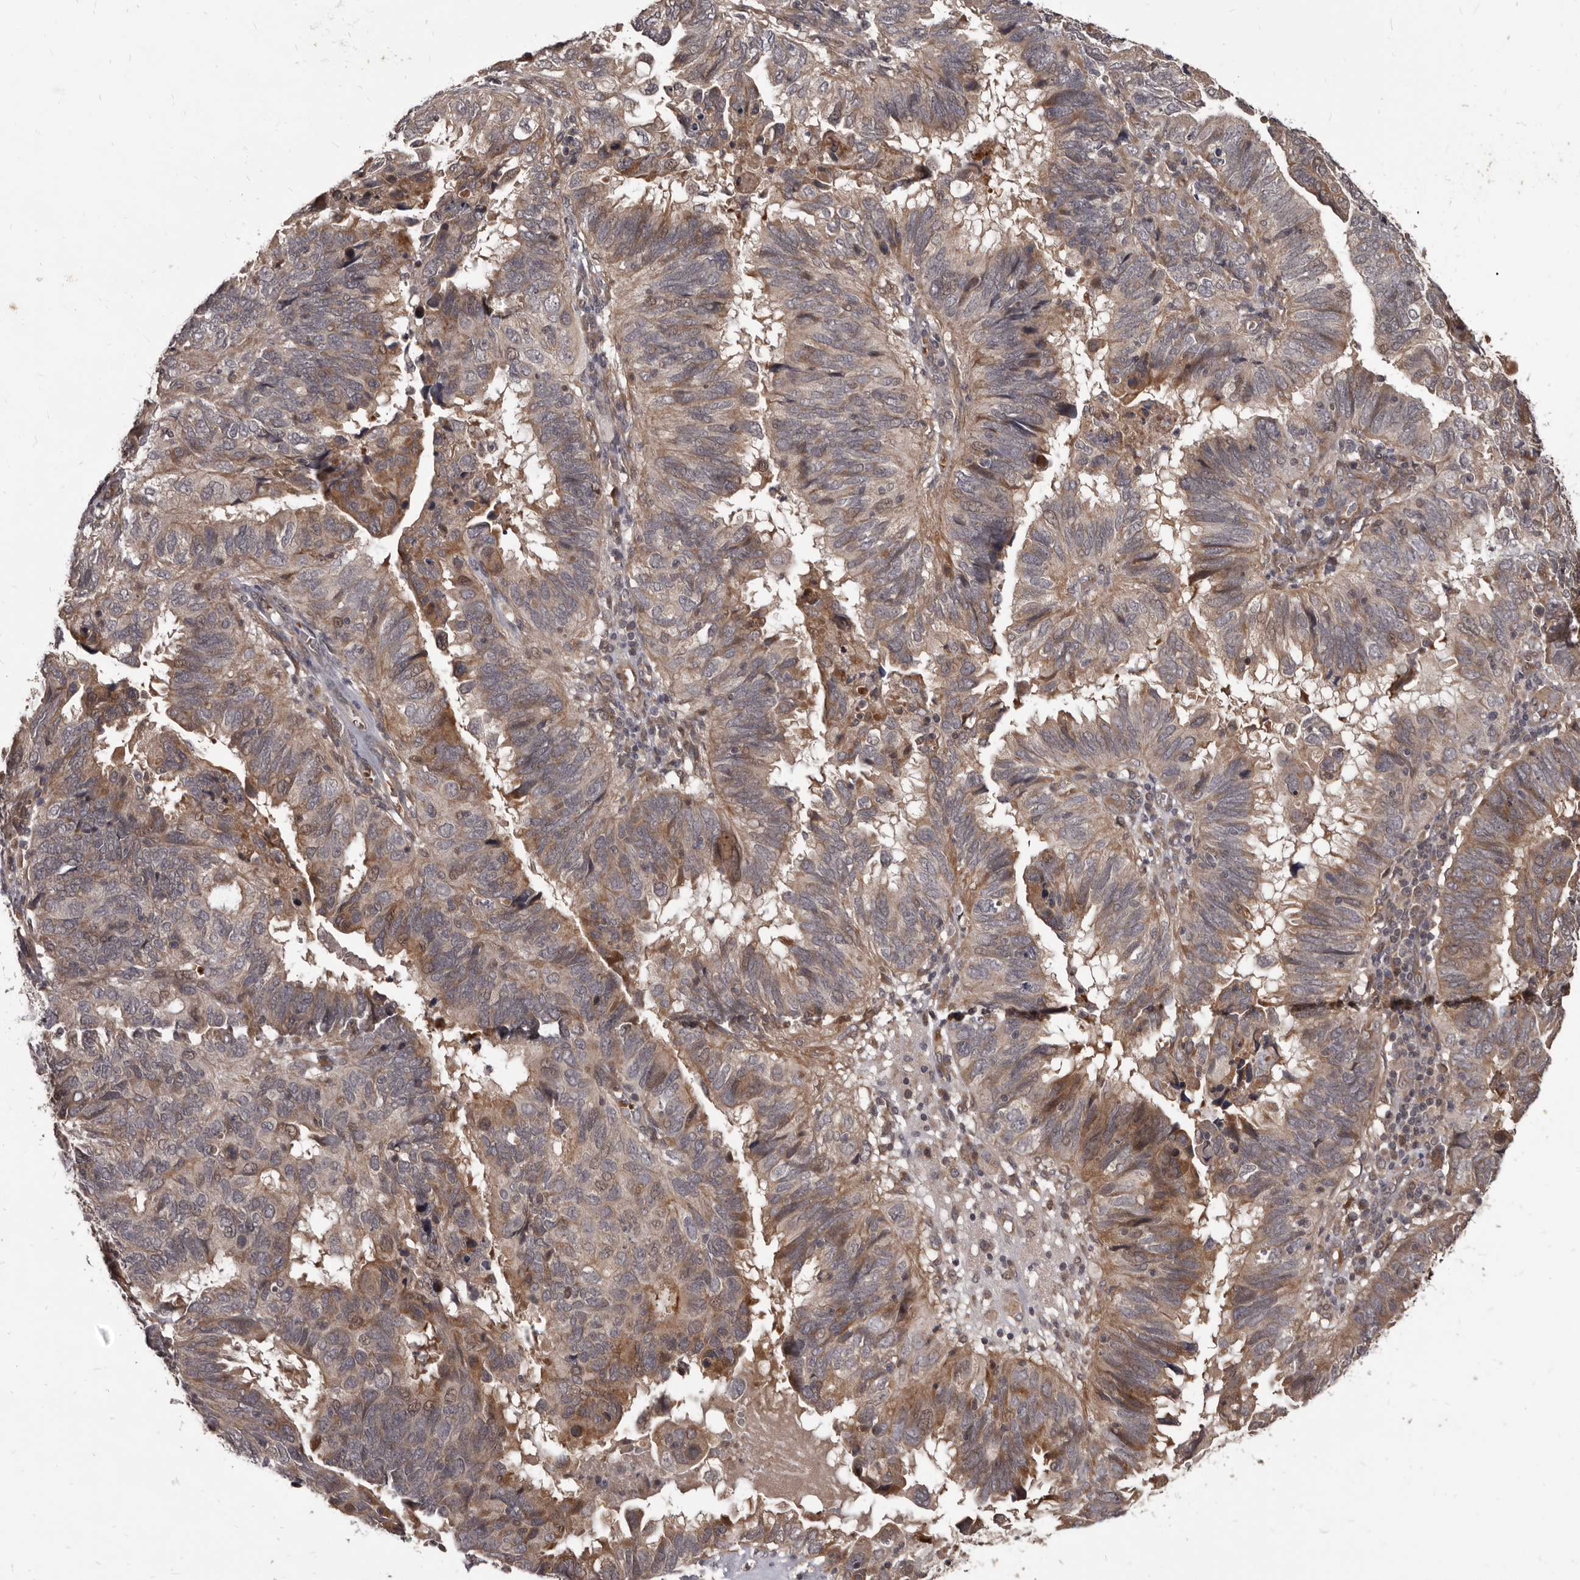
{"staining": {"intensity": "moderate", "quantity": "<25%", "location": "cytoplasmic/membranous"}, "tissue": "endometrial cancer", "cell_type": "Tumor cells", "image_type": "cancer", "snomed": [{"axis": "morphology", "description": "Adenocarcinoma, NOS"}, {"axis": "topography", "description": "Uterus"}], "caption": "This photomicrograph displays endometrial cancer stained with immunohistochemistry (IHC) to label a protein in brown. The cytoplasmic/membranous of tumor cells show moderate positivity for the protein. Nuclei are counter-stained blue.", "gene": "GABPB2", "patient": {"sex": "female", "age": 77}}